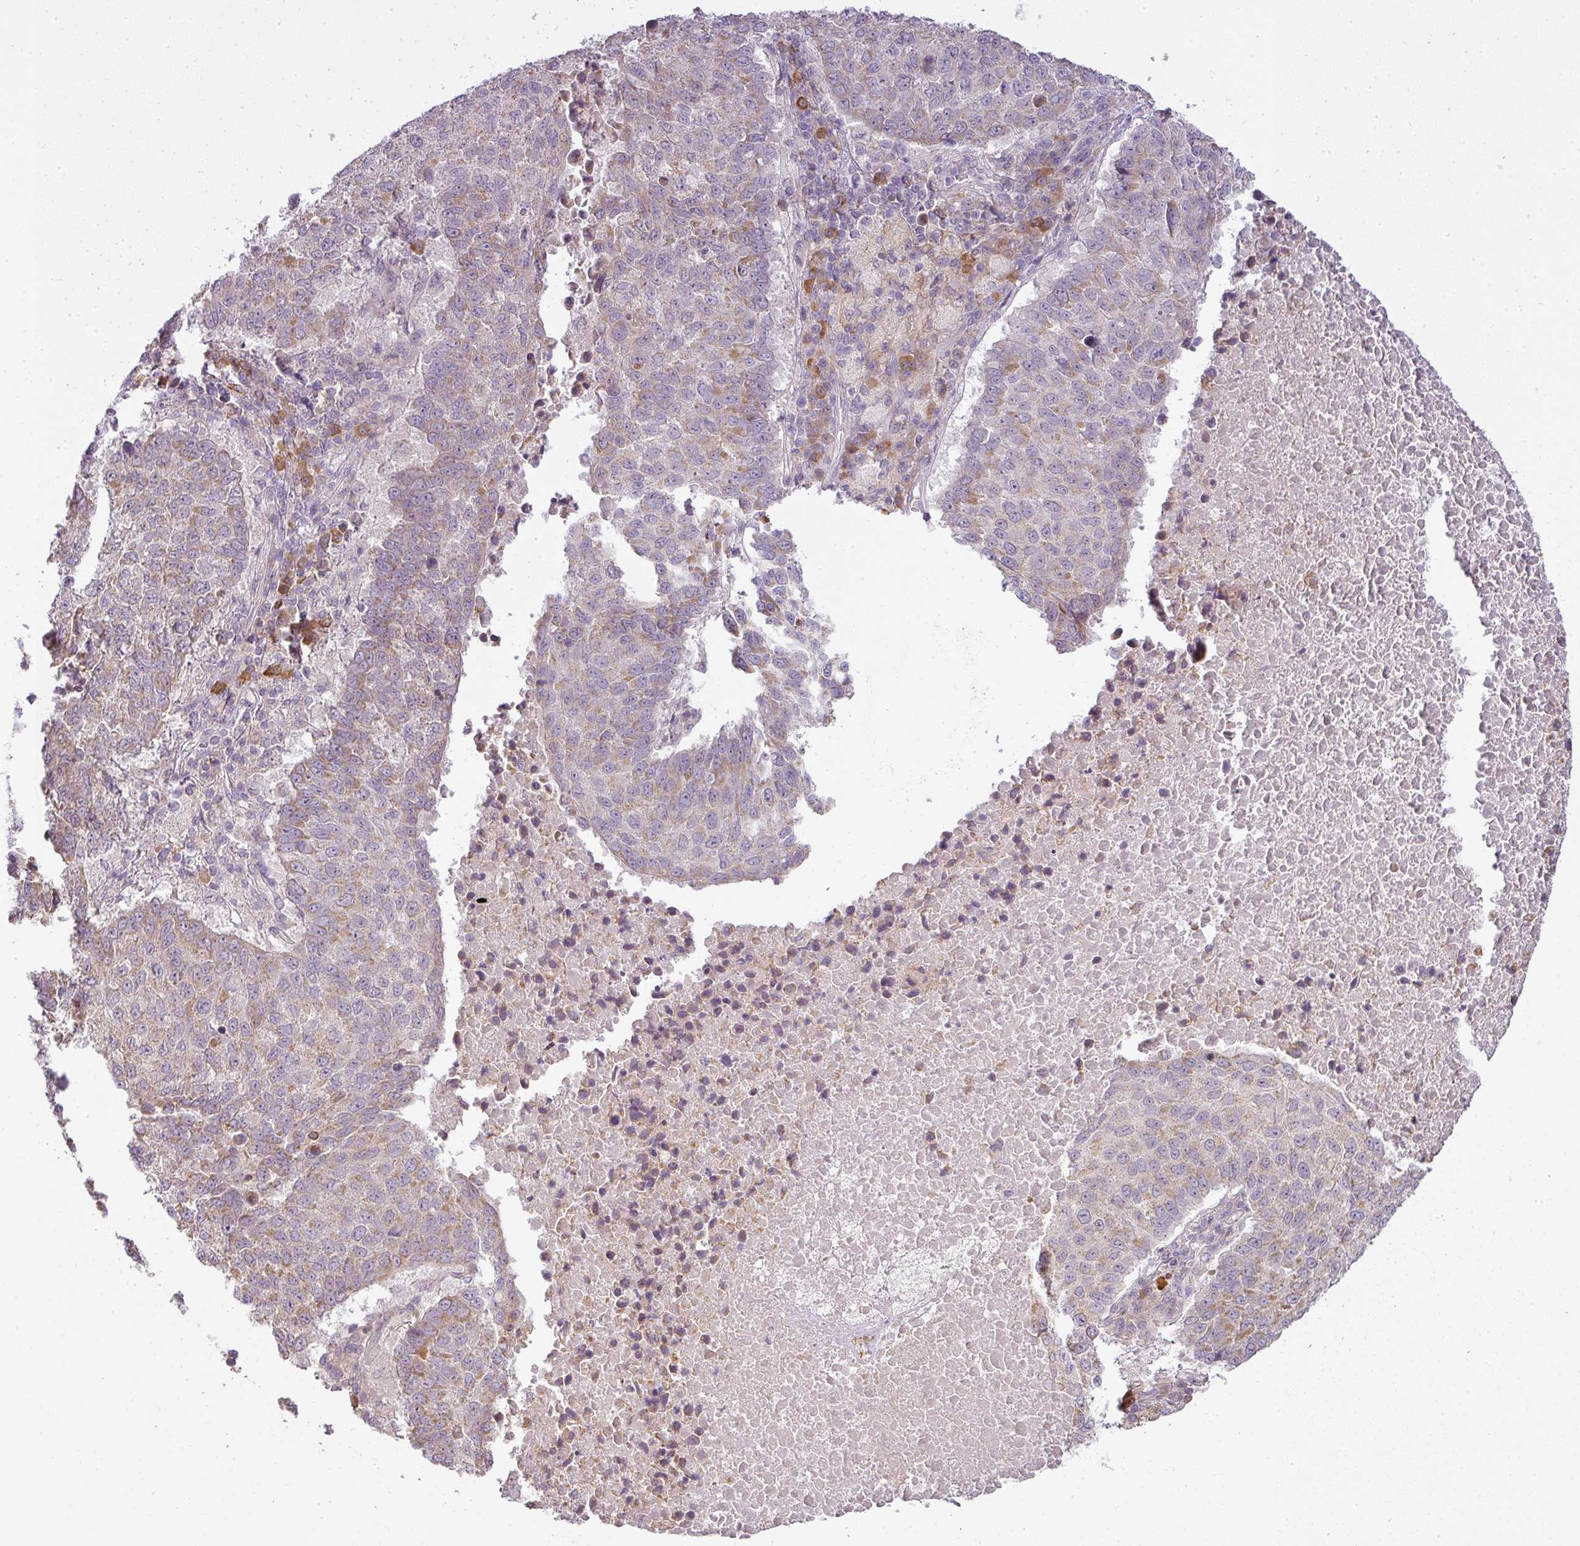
{"staining": {"intensity": "moderate", "quantity": "25%-75%", "location": "cytoplasmic/membranous"}, "tissue": "lung cancer", "cell_type": "Tumor cells", "image_type": "cancer", "snomed": [{"axis": "morphology", "description": "Squamous cell carcinoma, NOS"}, {"axis": "topography", "description": "Lung"}], "caption": "This histopathology image shows IHC staining of lung cancer (squamous cell carcinoma), with medium moderate cytoplasmic/membranous positivity in about 25%-75% of tumor cells.", "gene": "LY75", "patient": {"sex": "male", "age": 73}}